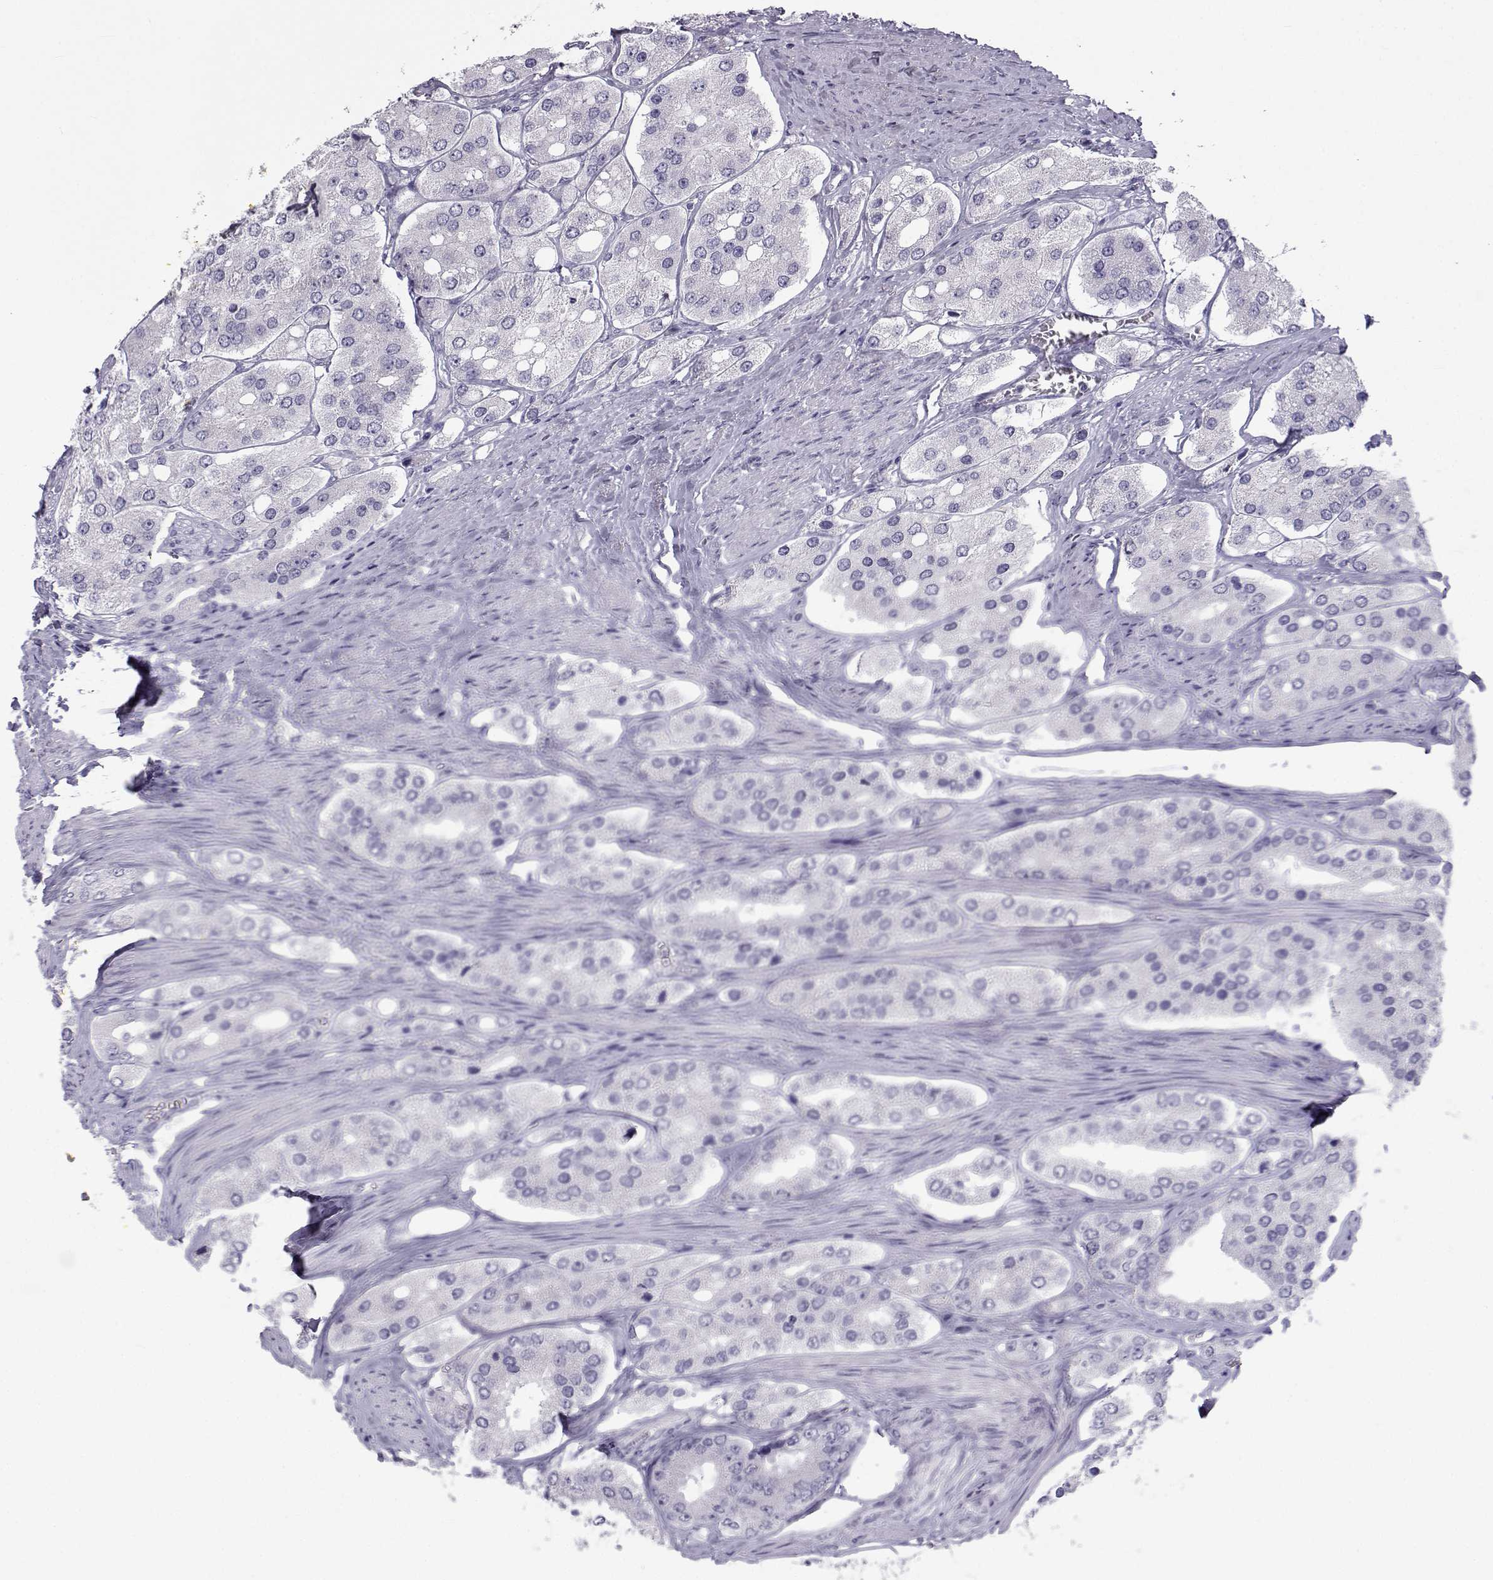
{"staining": {"intensity": "negative", "quantity": "none", "location": "none"}, "tissue": "prostate cancer", "cell_type": "Tumor cells", "image_type": "cancer", "snomed": [{"axis": "morphology", "description": "Adenocarcinoma, Low grade"}, {"axis": "topography", "description": "Prostate"}], "caption": "Immunohistochemical staining of human prostate cancer shows no significant positivity in tumor cells. The staining is performed using DAB (3,3'-diaminobenzidine) brown chromogen with nuclei counter-stained in using hematoxylin.", "gene": "PCSK1N", "patient": {"sex": "male", "age": 69}}